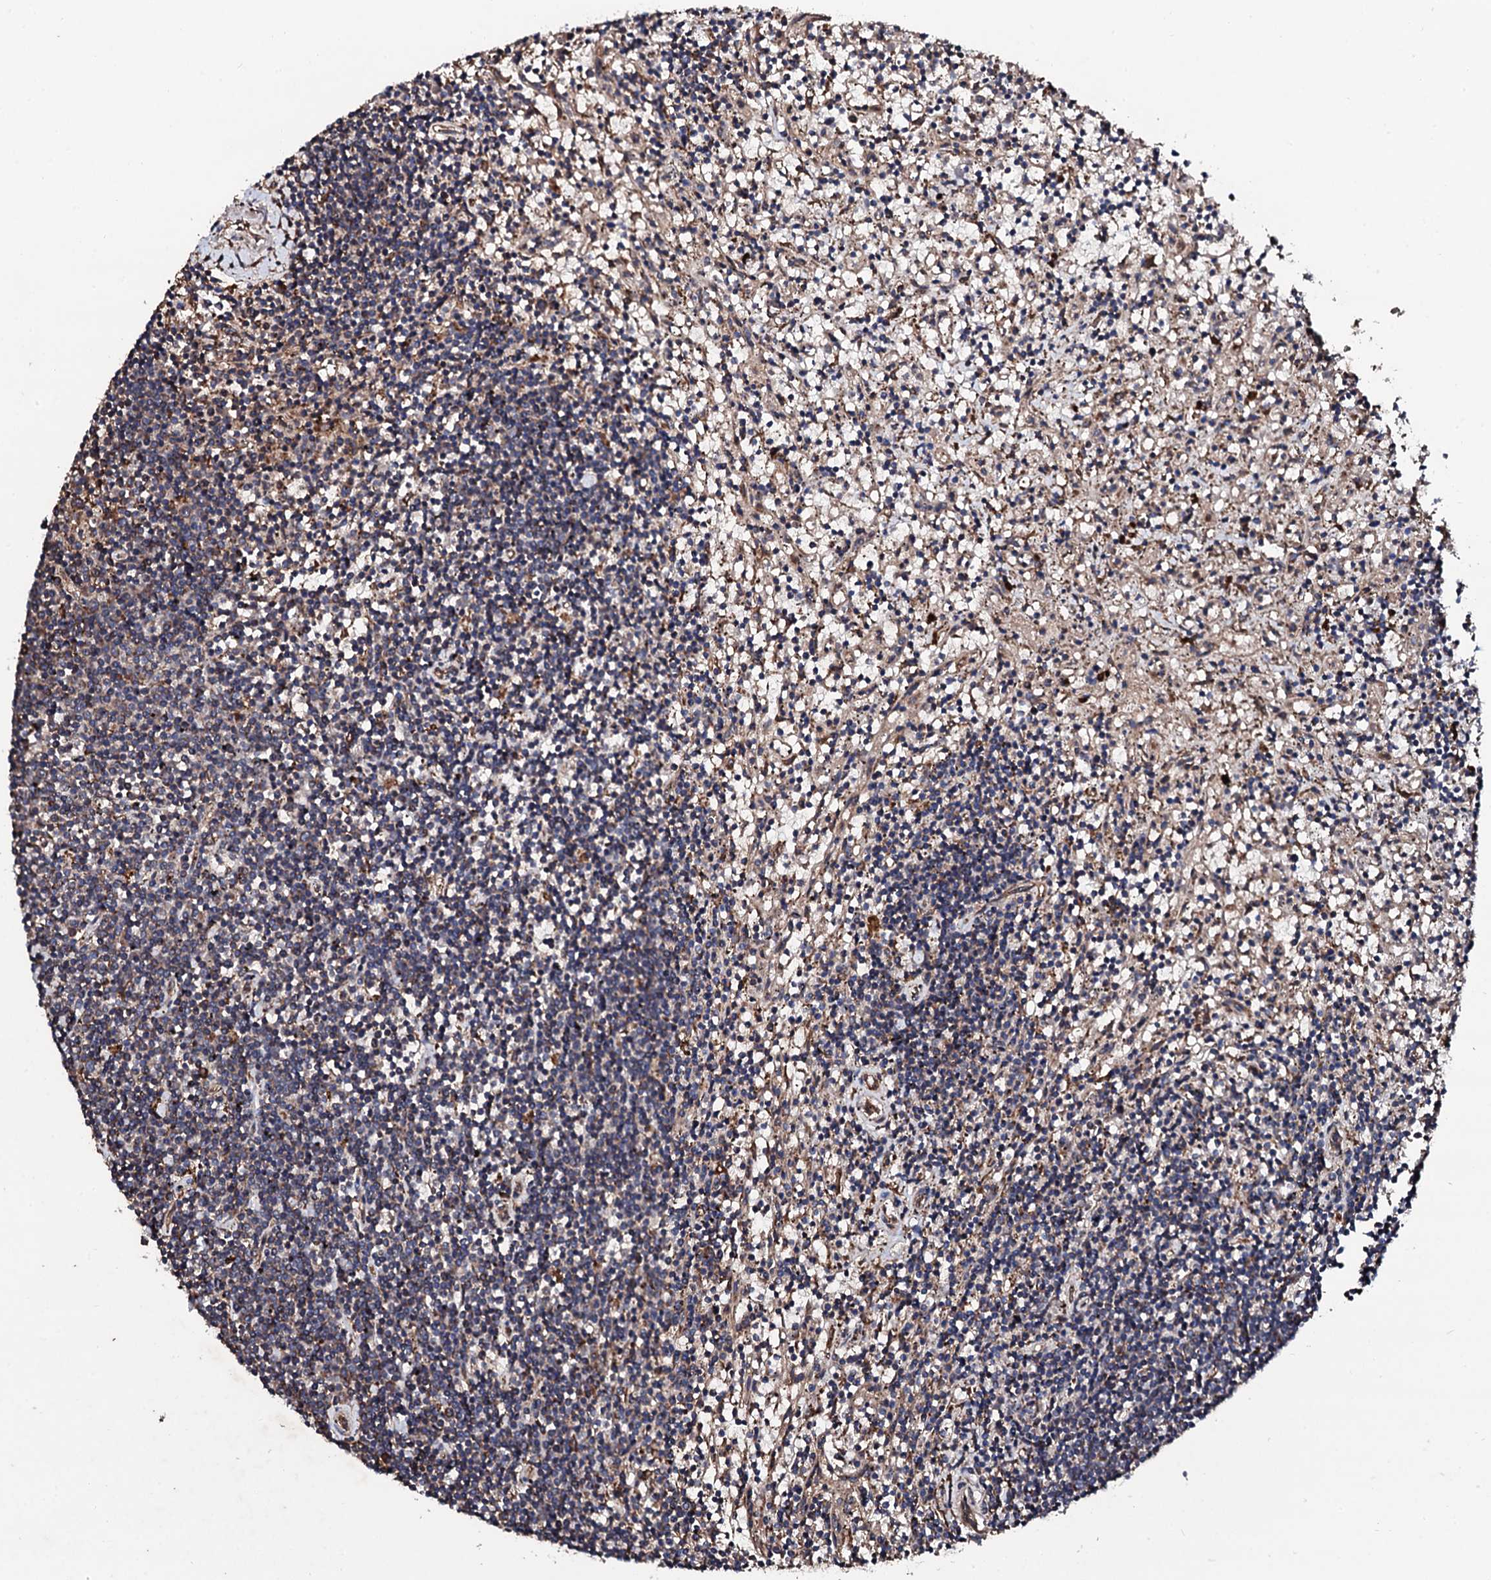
{"staining": {"intensity": "negative", "quantity": "none", "location": "none"}, "tissue": "lymphoma", "cell_type": "Tumor cells", "image_type": "cancer", "snomed": [{"axis": "morphology", "description": "Malignant lymphoma, non-Hodgkin's type, Low grade"}, {"axis": "topography", "description": "Spleen"}], "caption": "High magnification brightfield microscopy of lymphoma stained with DAB (brown) and counterstained with hematoxylin (blue): tumor cells show no significant positivity. (DAB immunohistochemistry with hematoxylin counter stain).", "gene": "CKAP5", "patient": {"sex": "male", "age": 76}}